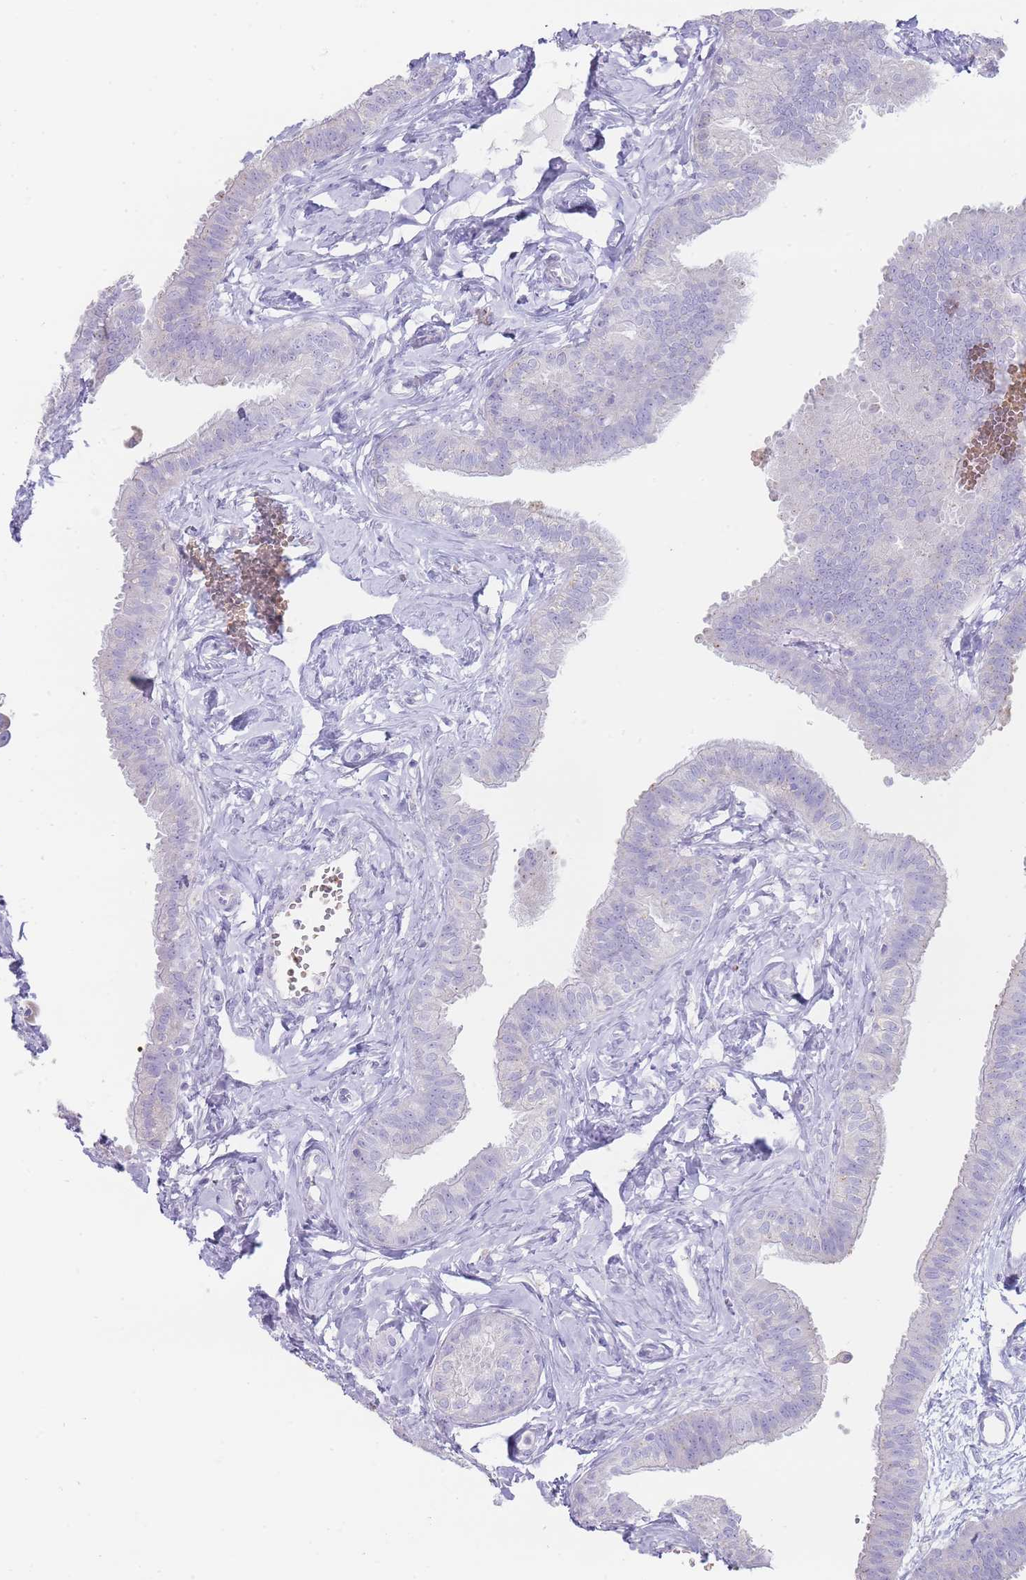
{"staining": {"intensity": "negative", "quantity": "none", "location": "none"}, "tissue": "fallopian tube", "cell_type": "Glandular cells", "image_type": "normal", "snomed": [{"axis": "morphology", "description": "Normal tissue, NOS"}, {"axis": "morphology", "description": "Carcinoma, NOS"}, {"axis": "topography", "description": "Fallopian tube"}, {"axis": "topography", "description": "Ovary"}], "caption": "High power microscopy photomicrograph of an immunohistochemistry (IHC) photomicrograph of unremarkable fallopian tube, revealing no significant staining in glandular cells.", "gene": "ENSG00000284931", "patient": {"sex": "female", "age": 59}}